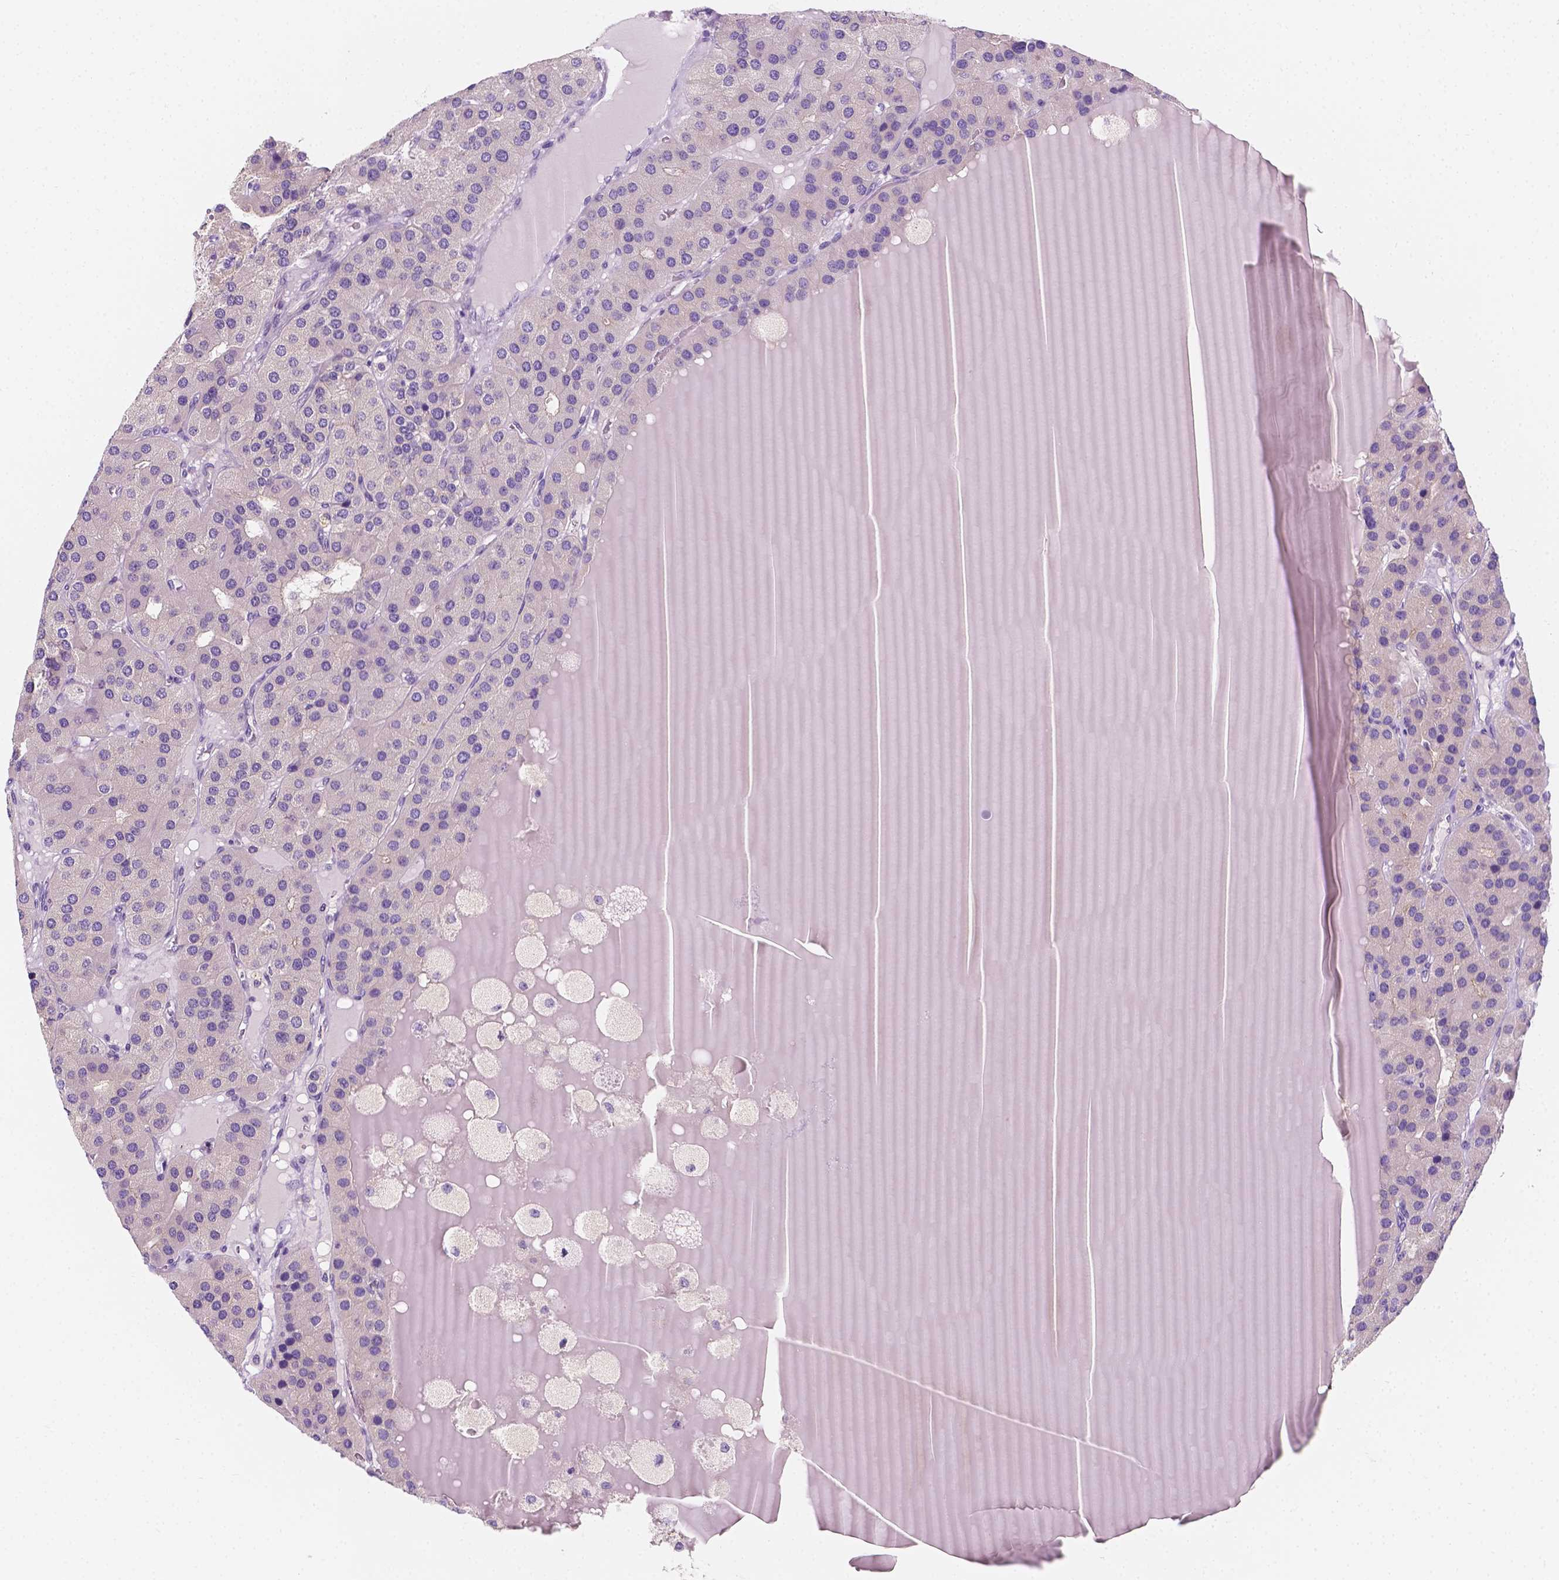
{"staining": {"intensity": "negative", "quantity": "none", "location": "none"}, "tissue": "parathyroid gland", "cell_type": "Glandular cells", "image_type": "normal", "snomed": [{"axis": "morphology", "description": "Normal tissue, NOS"}, {"axis": "morphology", "description": "Adenoma, NOS"}, {"axis": "topography", "description": "Parathyroid gland"}], "caption": "Glandular cells show no significant positivity in benign parathyroid gland. Nuclei are stained in blue.", "gene": "SIRT2", "patient": {"sex": "female", "age": 86}}